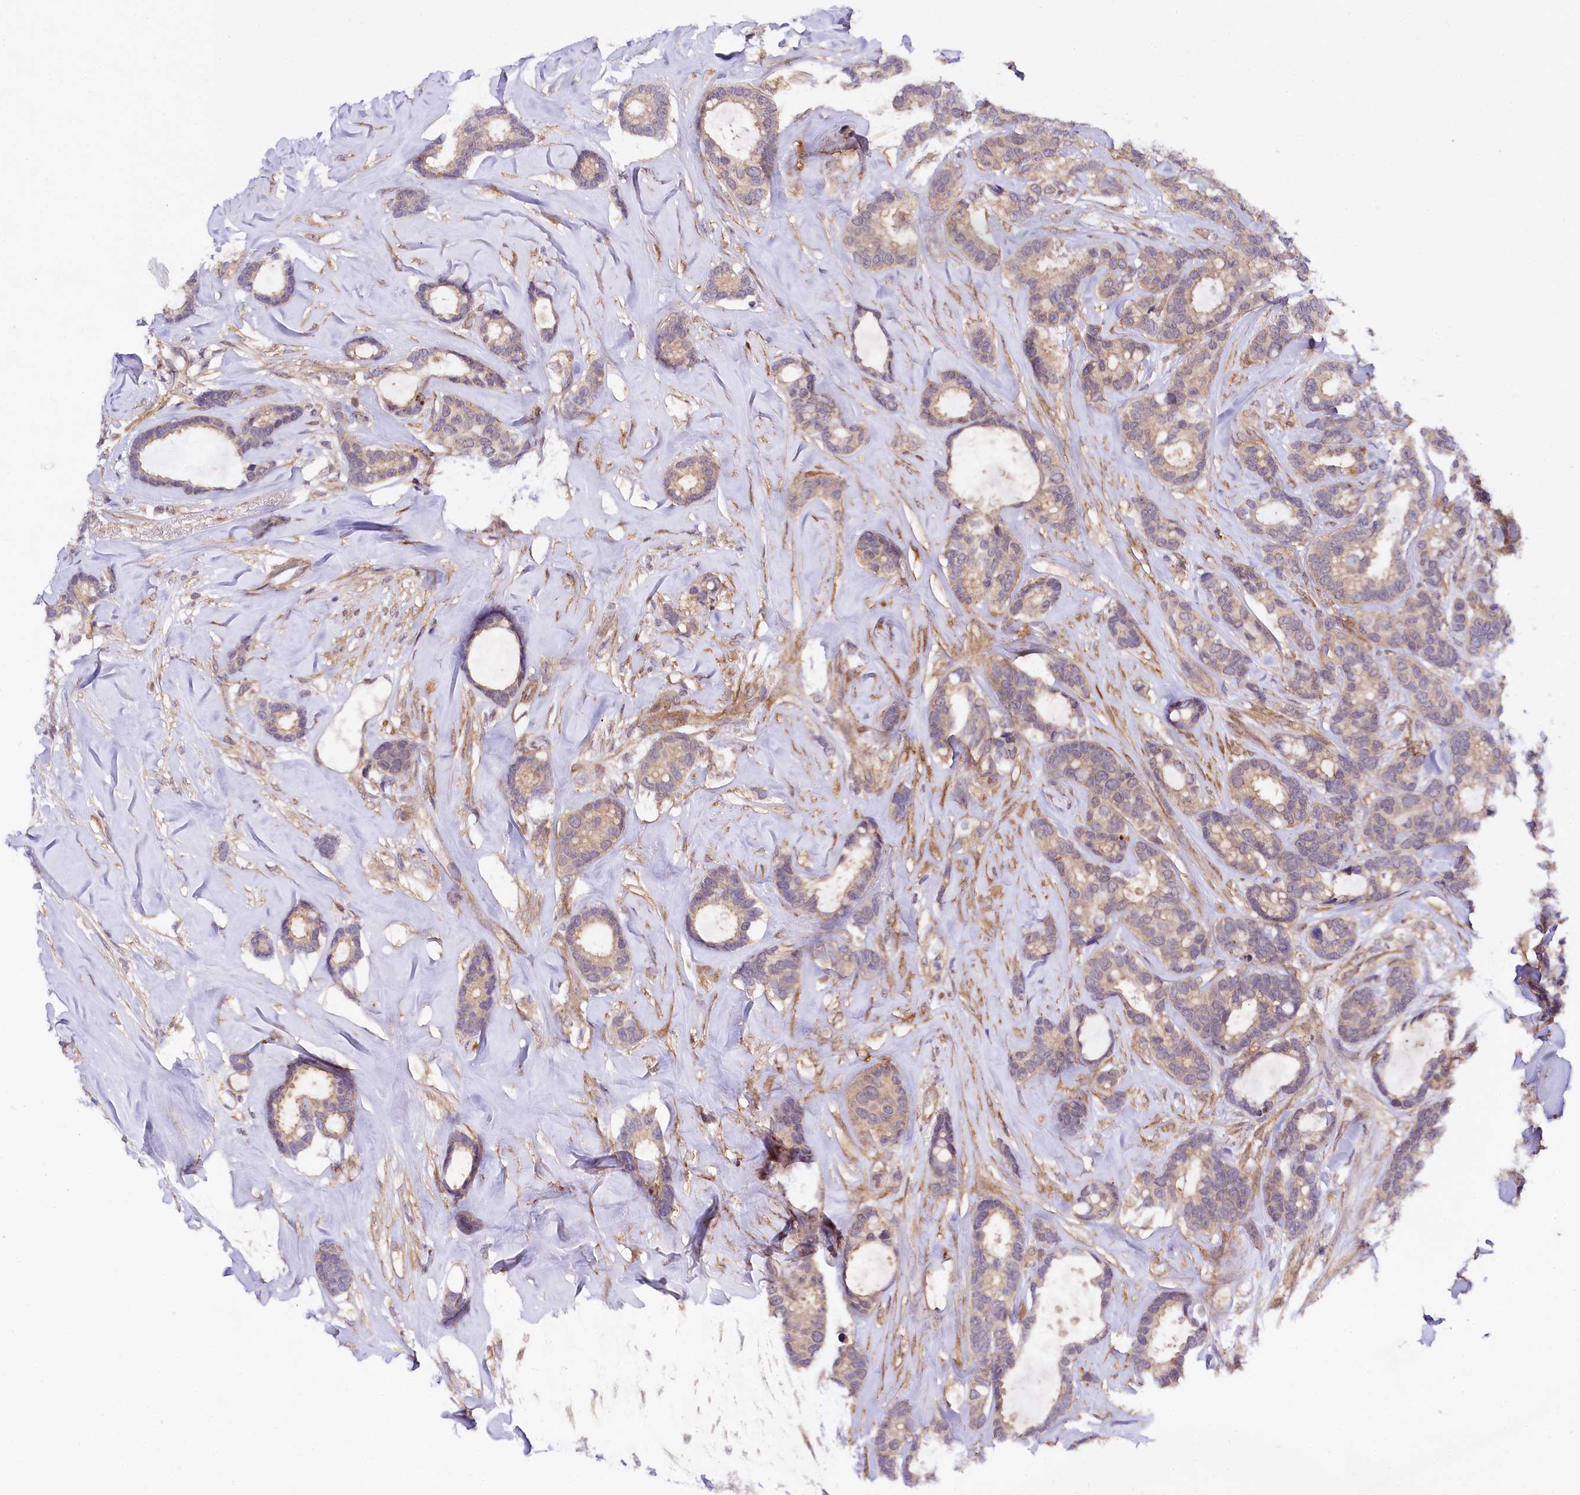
{"staining": {"intensity": "weak", "quantity": "25%-75%", "location": "cytoplasmic/membranous"}, "tissue": "breast cancer", "cell_type": "Tumor cells", "image_type": "cancer", "snomed": [{"axis": "morphology", "description": "Duct carcinoma"}, {"axis": "topography", "description": "Breast"}], "caption": "Intraductal carcinoma (breast) stained for a protein (brown) shows weak cytoplasmic/membranous positive positivity in about 25%-75% of tumor cells.", "gene": "PHLDB1", "patient": {"sex": "female", "age": 87}}